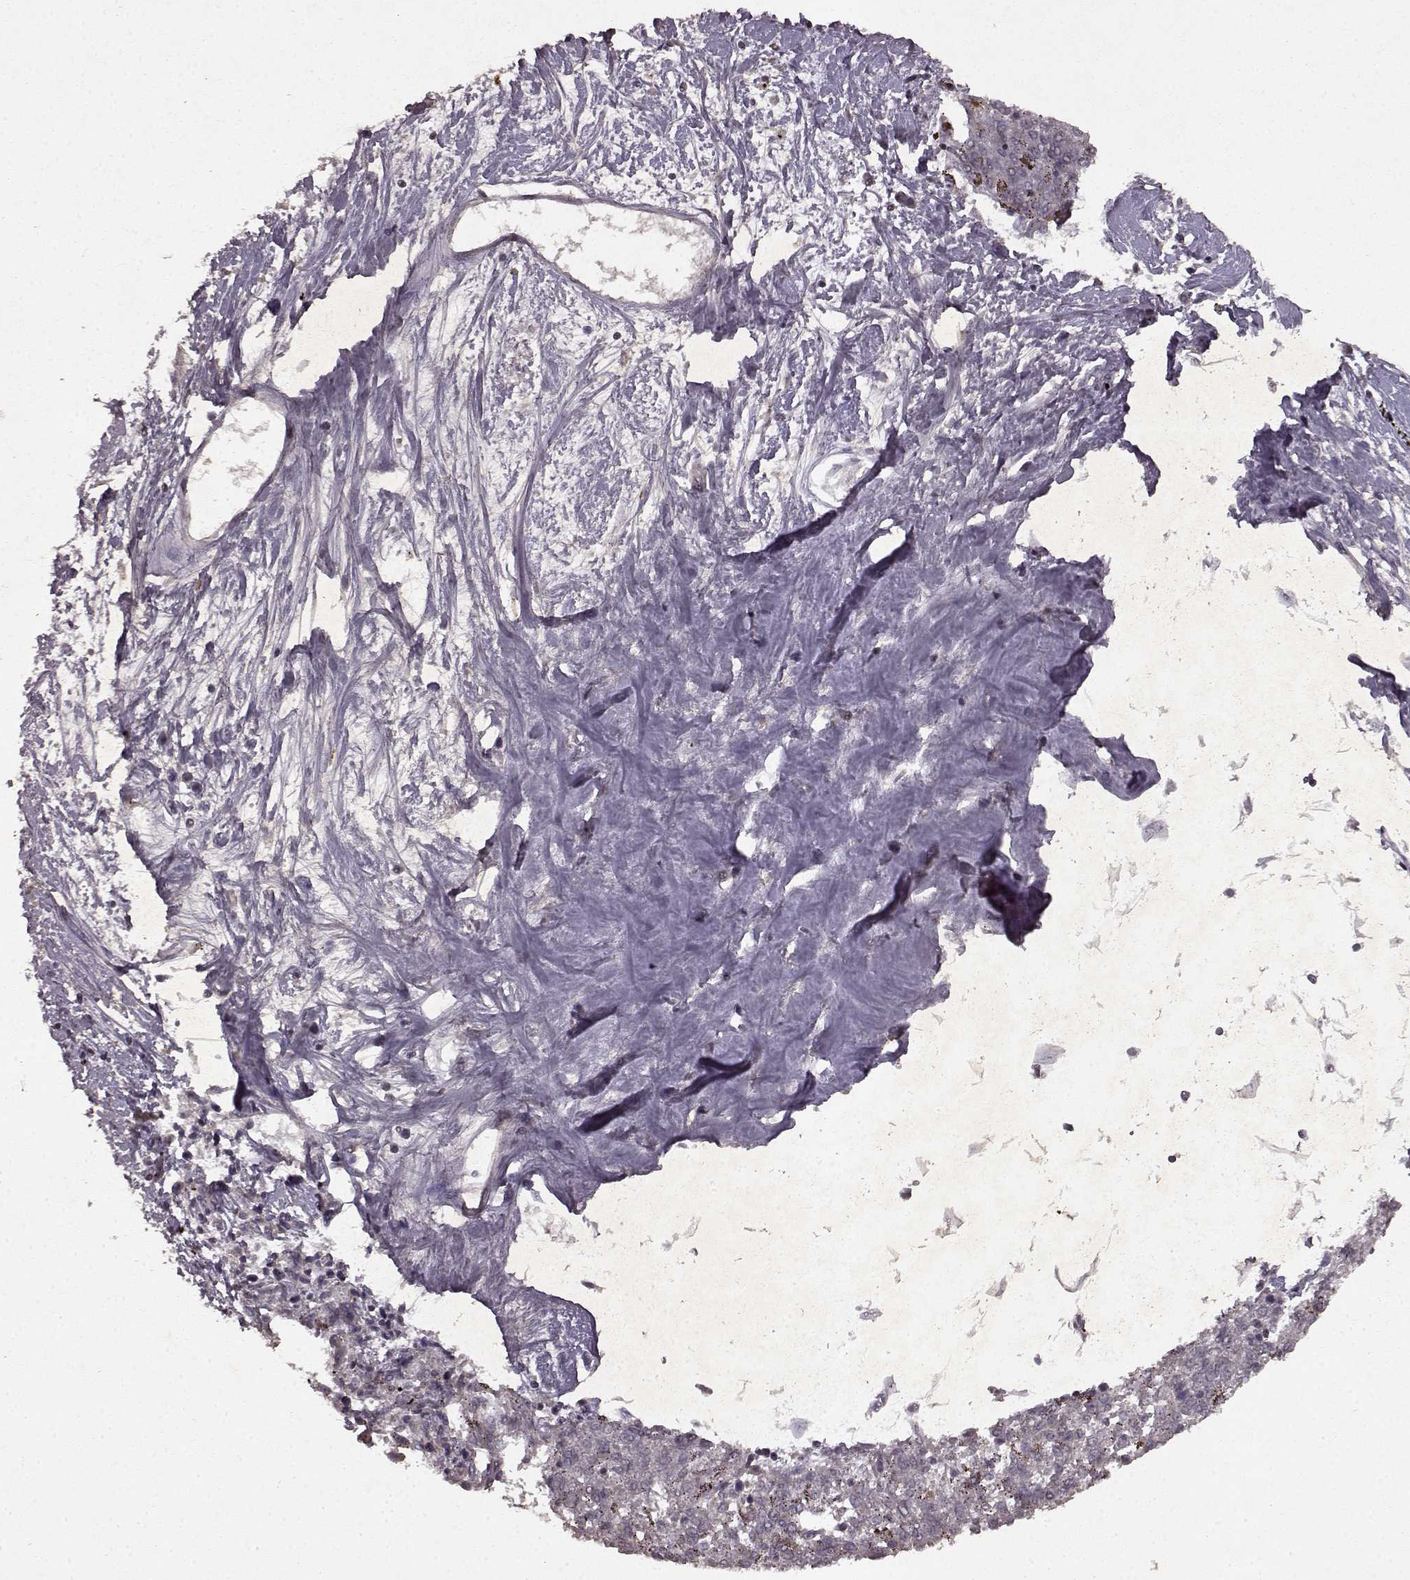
{"staining": {"intensity": "negative", "quantity": "none", "location": "none"}, "tissue": "melanoma", "cell_type": "Tumor cells", "image_type": "cancer", "snomed": [{"axis": "morphology", "description": "Malignant melanoma, NOS"}, {"axis": "topography", "description": "Skin"}], "caption": "A high-resolution micrograph shows immunohistochemistry staining of malignant melanoma, which exhibits no significant positivity in tumor cells. (Stains: DAB immunohistochemistry with hematoxylin counter stain, Microscopy: brightfield microscopy at high magnification).", "gene": "LHB", "patient": {"sex": "female", "age": 72}}